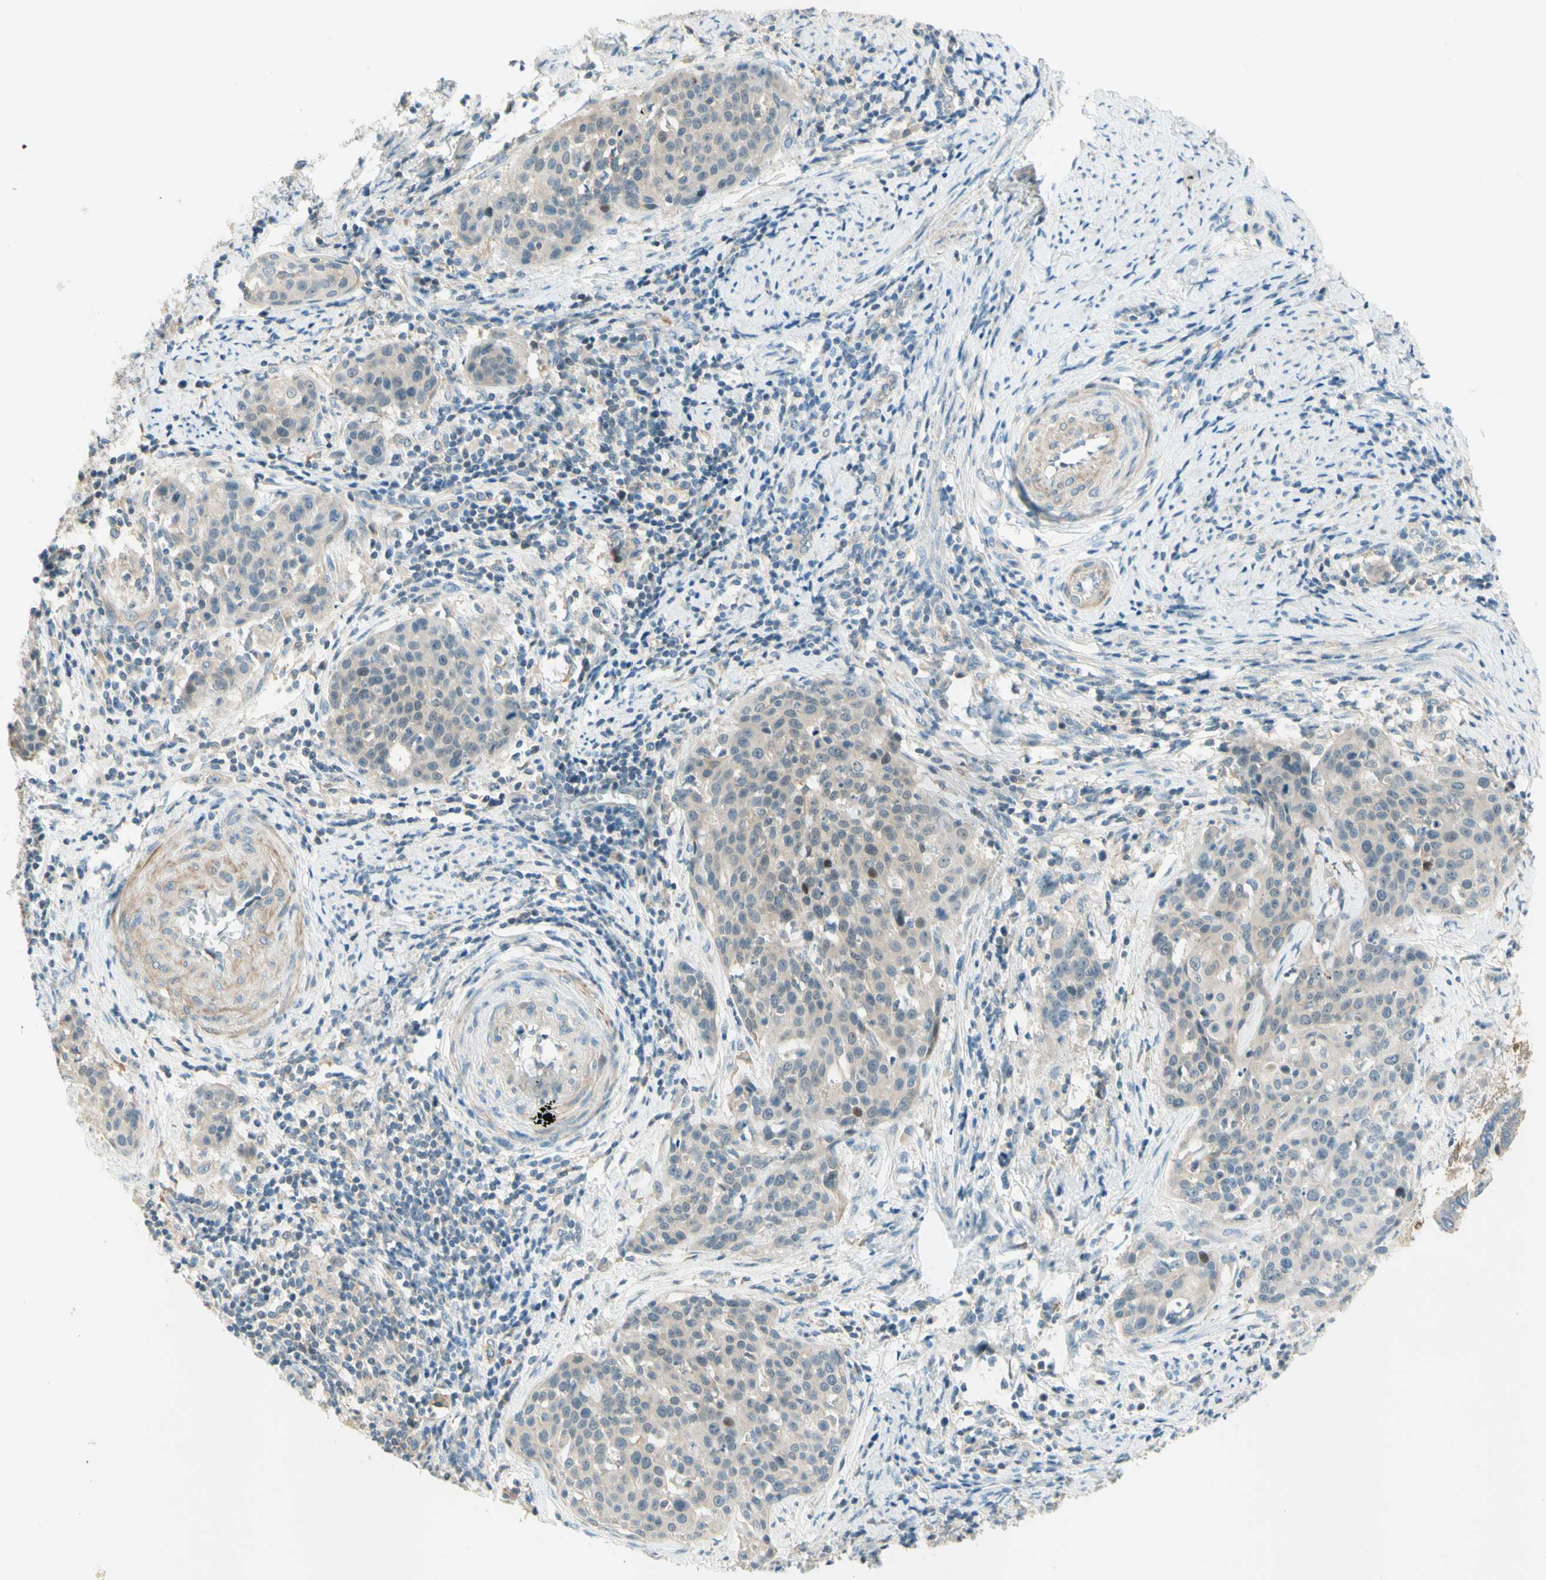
{"staining": {"intensity": "weak", "quantity": ">75%", "location": "cytoplasmic/membranous"}, "tissue": "cervical cancer", "cell_type": "Tumor cells", "image_type": "cancer", "snomed": [{"axis": "morphology", "description": "Squamous cell carcinoma, NOS"}, {"axis": "topography", "description": "Cervix"}], "caption": "Immunohistochemistry (DAB) staining of squamous cell carcinoma (cervical) demonstrates weak cytoplasmic/membranous protein staining in approximately >75% of tumor cells.", "gene": "PROM1", "patient": {"sex": "female", "age": 38}}